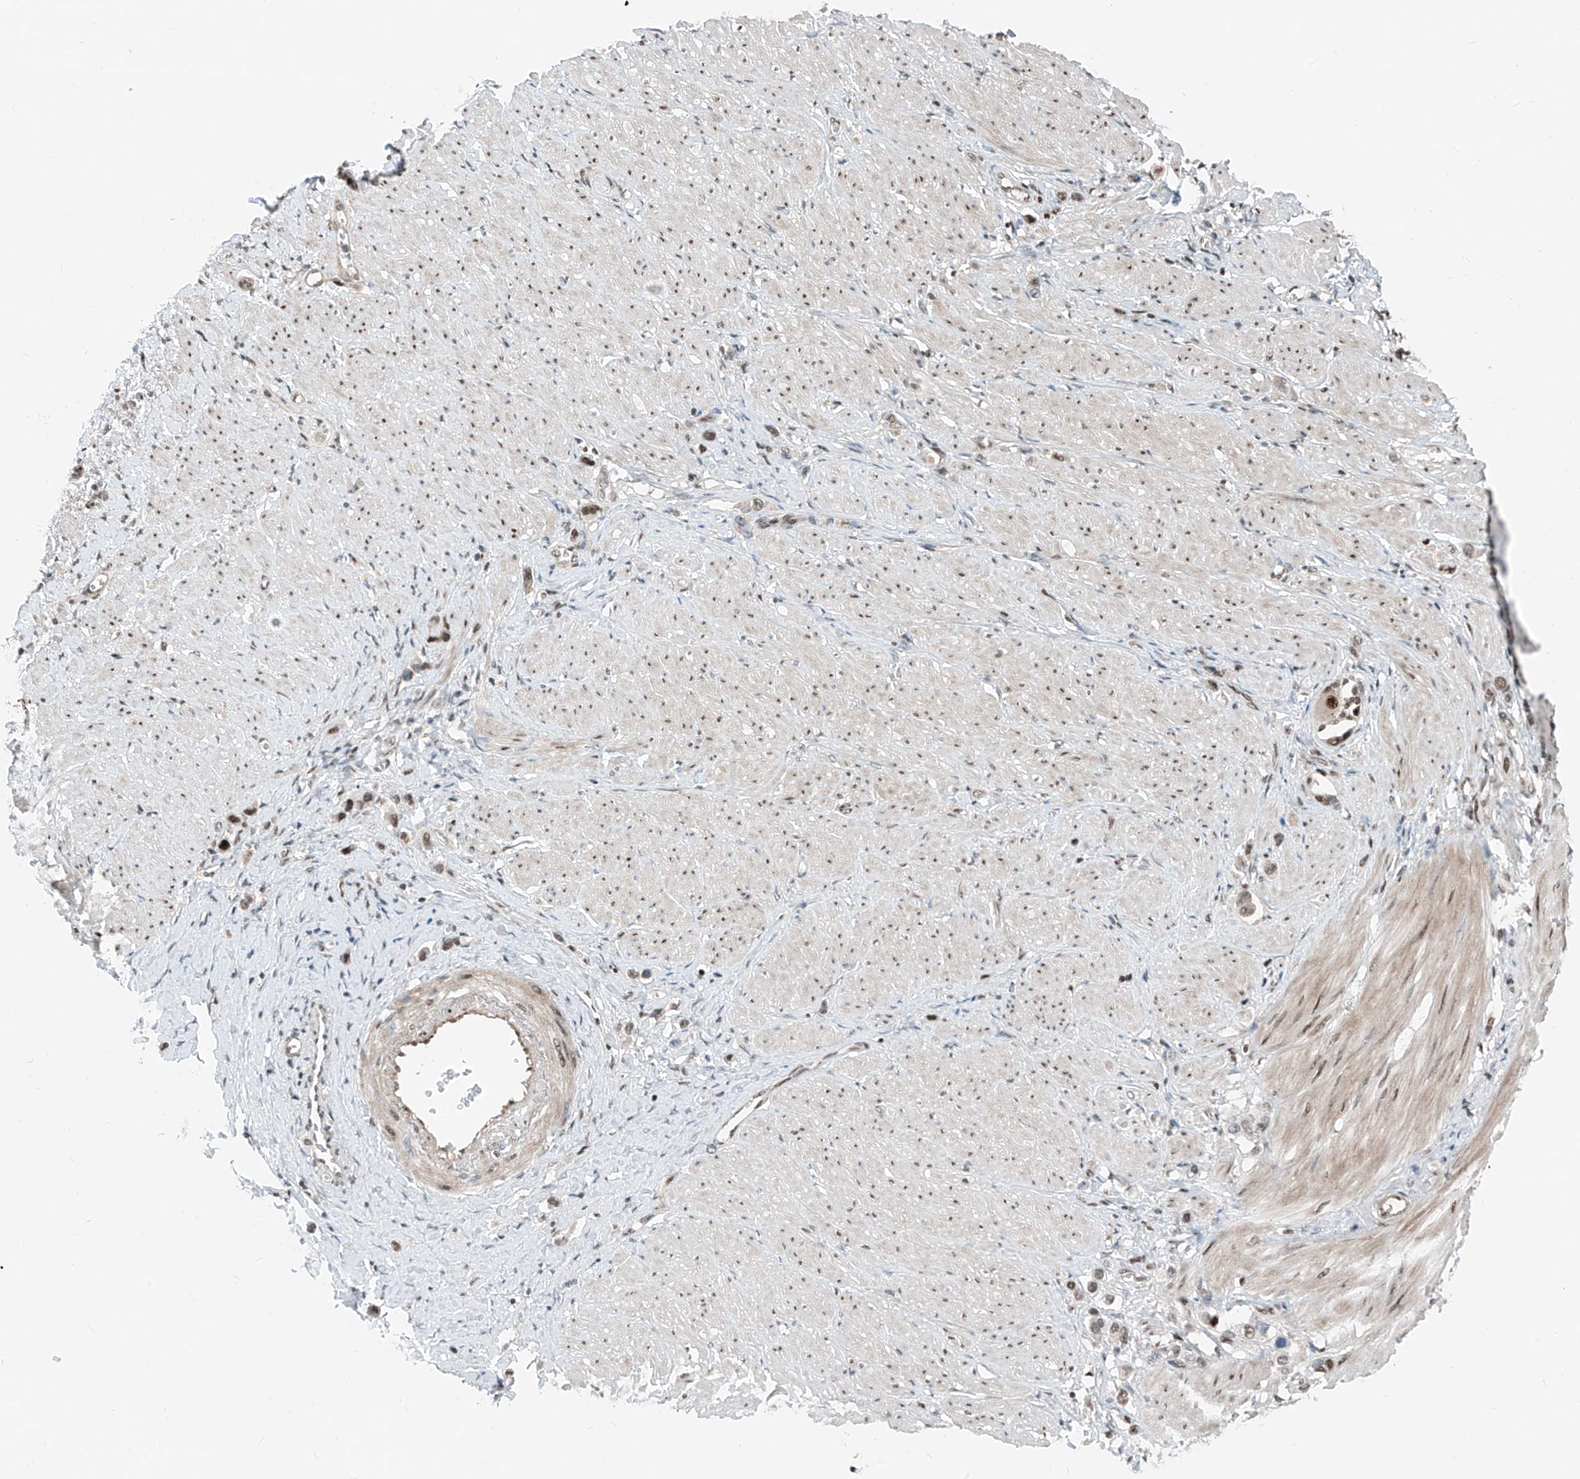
{"staining": {"intensity": "moderate", "quantity": ">75%", "location": "nuclear"}, "tissue": "stomach cancer", "cell_type": "Tumor cells", "image_type": "cancer", "snomed": [{"axis": "morphology", "description": "Adenocarcinoma, NOS"}, {"axis": "topography", "description": "Stomach"}], "caption": "This is an image of immunohistochemistry (IHC) staining of stomach adenocarcinoma, which shows moderate positivity in the nuclear of tumor cells.", "gene": "RBP7", "patient": {"sex": "female", "age": 65}}